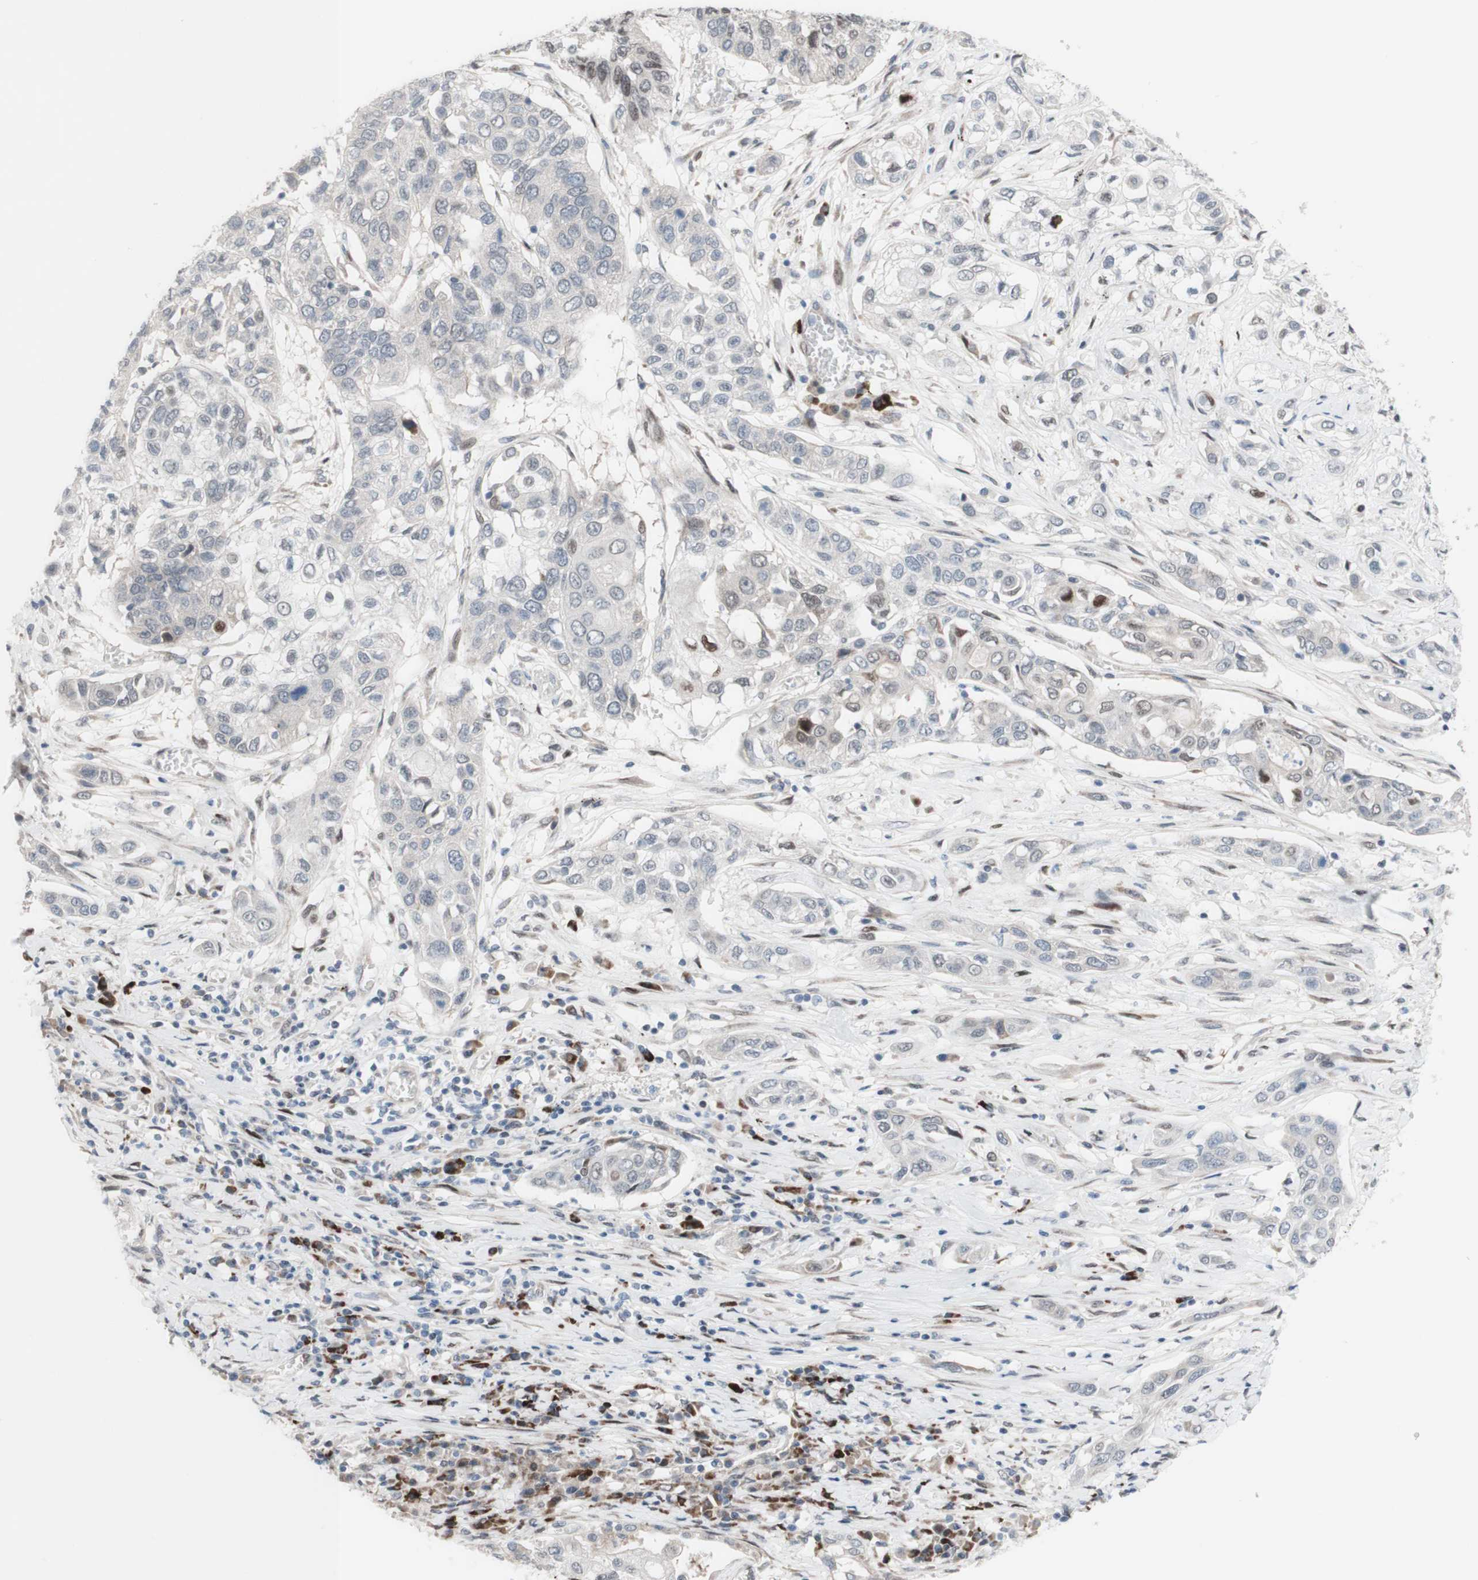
{"staining": {"intensity": "negative", "quantity": "none", "location": "none"}, "tissue": "lung cancer", "cell_type": "Tumor cells", "image_type": "cancer", "snomed": [{"axis": "morphology", "description": "Squamous cell carcinoma, NOS"}, {"axis": "topography", "description": "Lung"}], "caption": "Photomicrograph shows no significant protein positivity in tumor cells of lung cancer. (DAB (3,3'-diaminobenzidine) immunohistochemistry (IHC) with hematoxylin counter stain).", "gene": "PHTF2", "patient": {"sex": "male", "age": 71}}